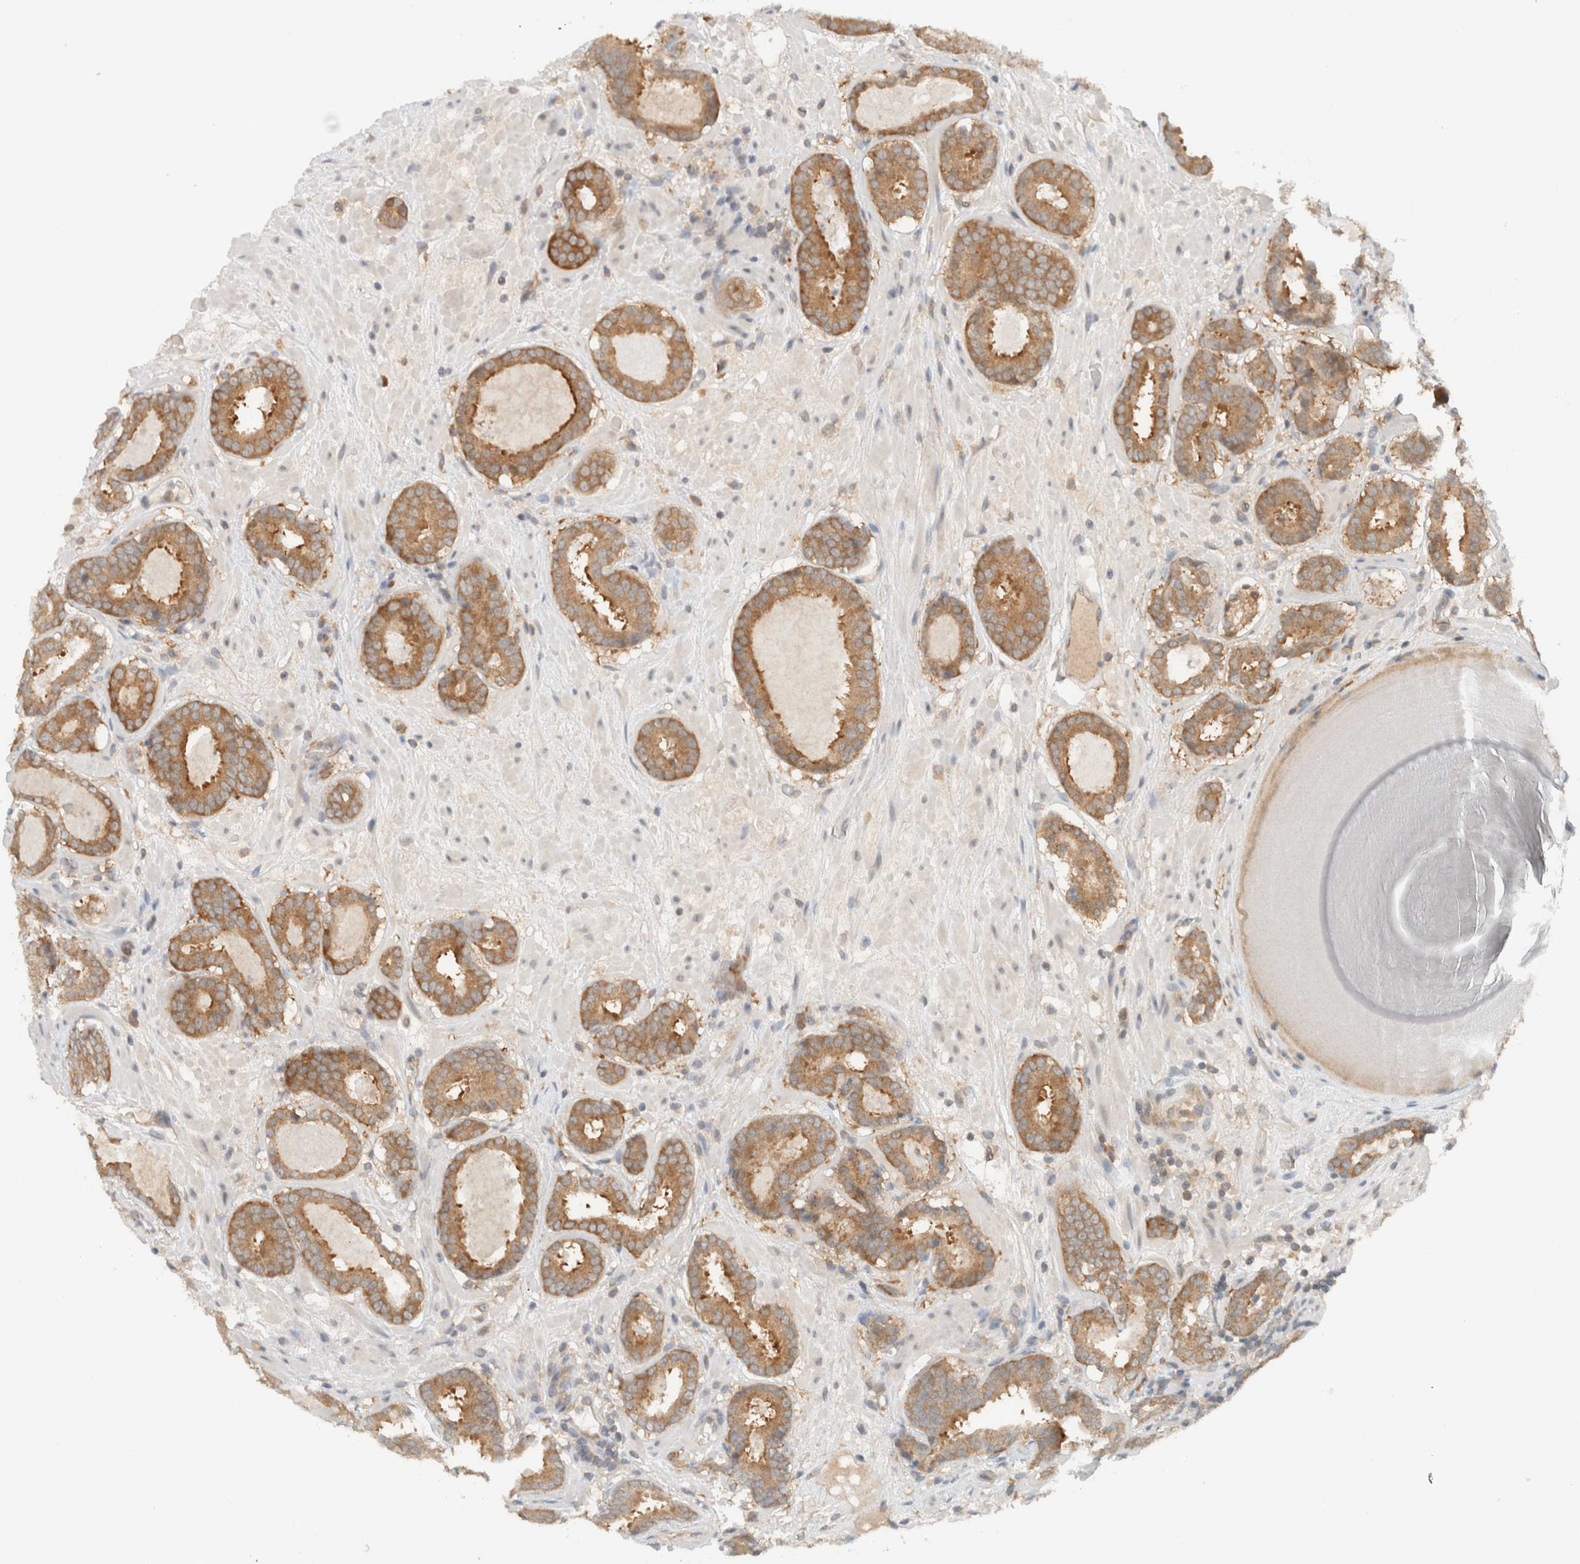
{"staining": {"intensity": "moderate", "quantity": ">75%", "location": "cytoplasmic/membranous"}, "tissue": "prostate cancer", "cell_type": "Tumor cells", "image_type": "cancer", "snomed": [{"axis": "morphology", "description": "Adenocarcinoma, Low grade"}, {"axis": "topography", "description": "Prostate"}], "caption": "An image showing moderate cytoplasmic/membranous staining in about >75% of tumor cells in low-grade adenocarcinoma (prostate), as visualized by brown immunohistochemical staining.", "gene": "ARFGEF2", "patient": {"sex": "male", "age": 69}}